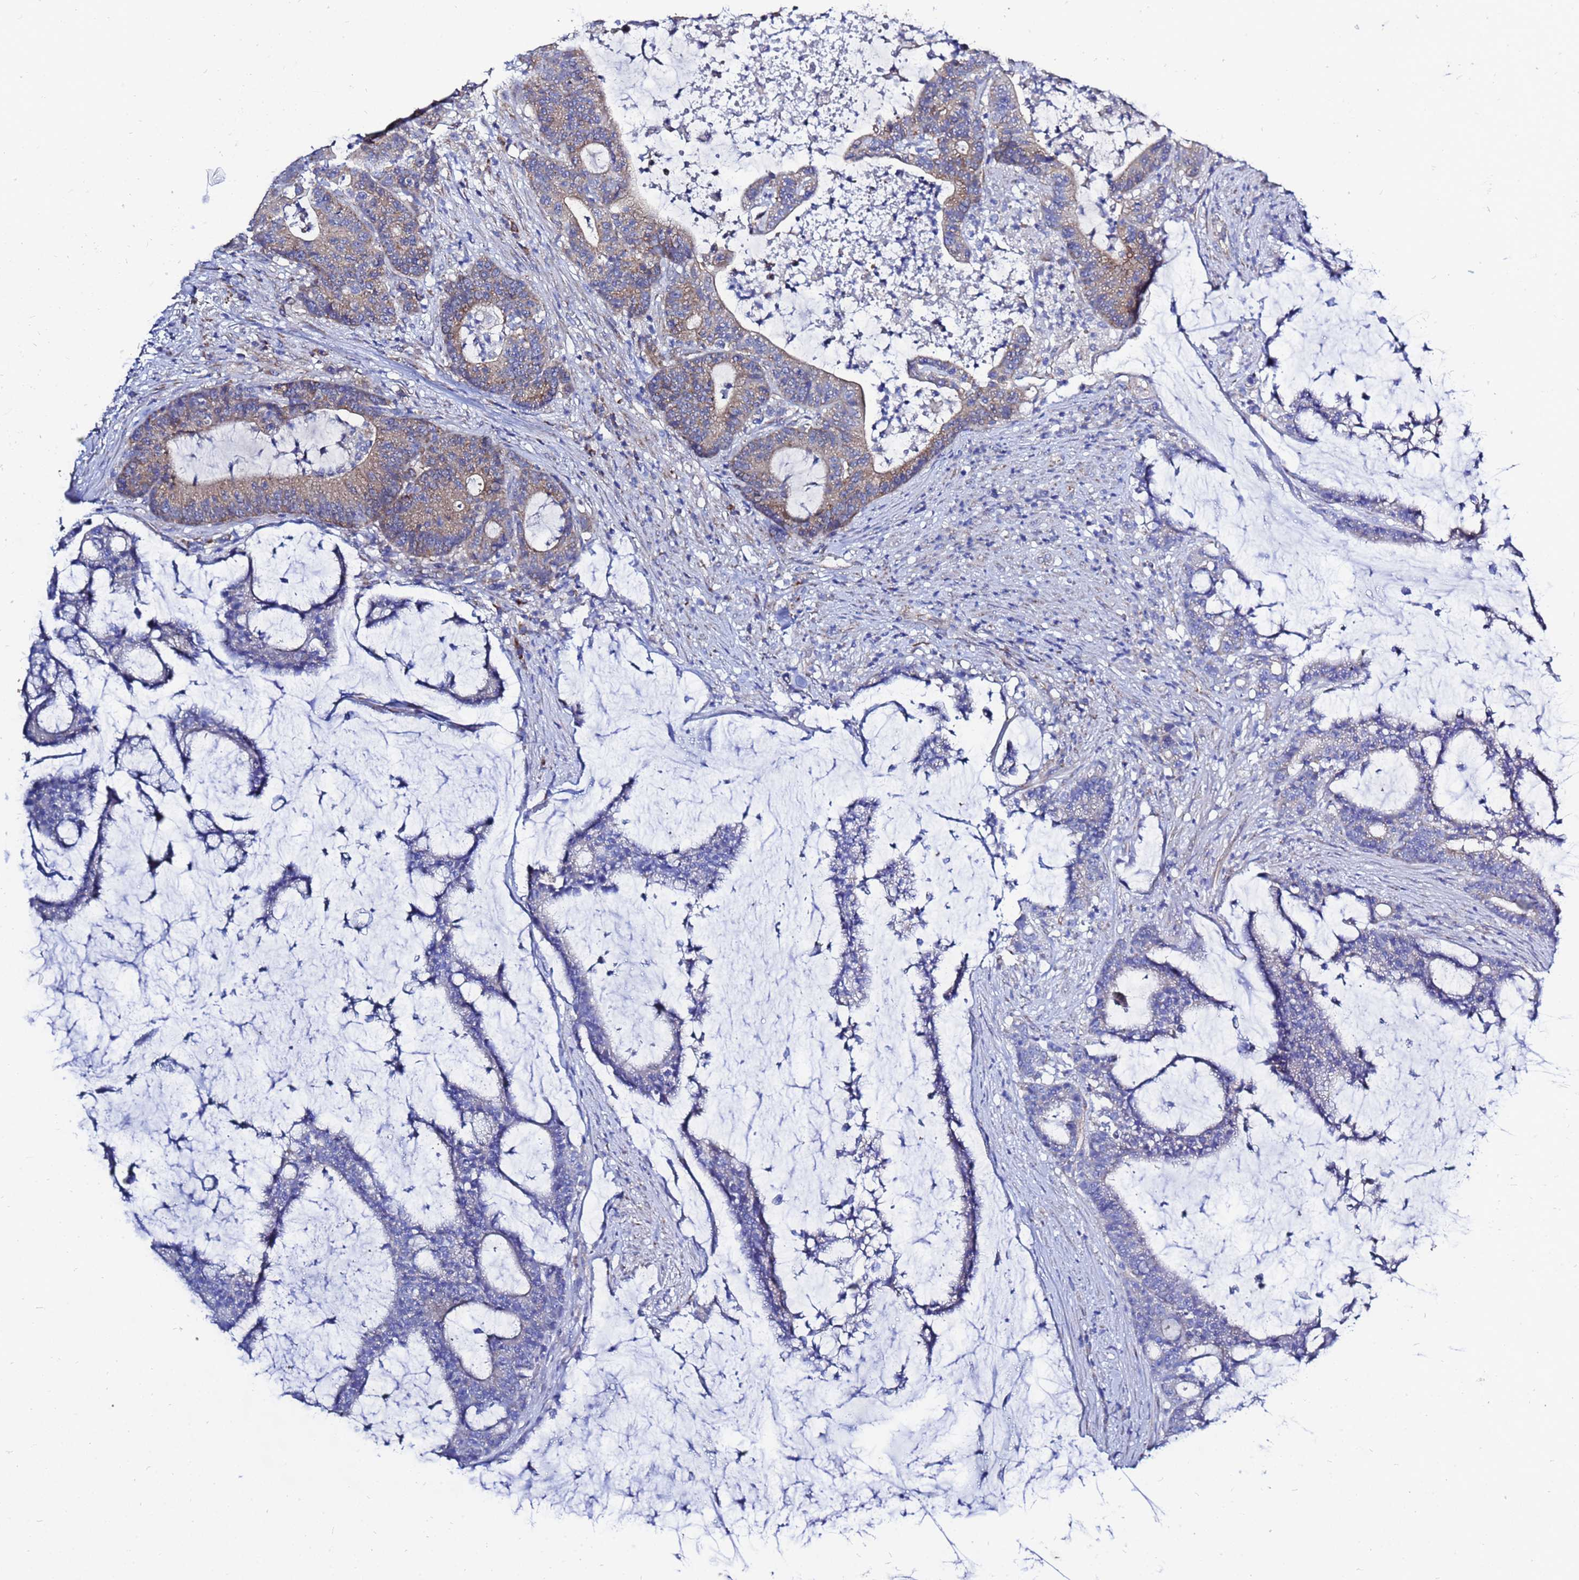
{"staining": {"intensity": "weak", "quantity": "25%-75%", "location": "cytoplasmic/membranous"}, "tissue": "colorectal cancer", "cell_type": "Tumor cells", "image_type": "cancer", "snomed": [{"axis": "morphology", "description": "Adenocarcinoma, NOS"}, {"axis": "topography", "description": "Colon"}], "caption": "Adenocarcinoma (colorectal) tissue demonstrates weak cytoplasmic/membranous positivity in approximately 25%-75% of tumor cells The protein of interest is stained brown, and the nuclei are stained in blue (DAB (3,3'-diaminobenzidine) IHC with brightfield microscopy, high magnification).", "gene": "FAHD2A", "patient": {"sex": "female", "age": 84}}